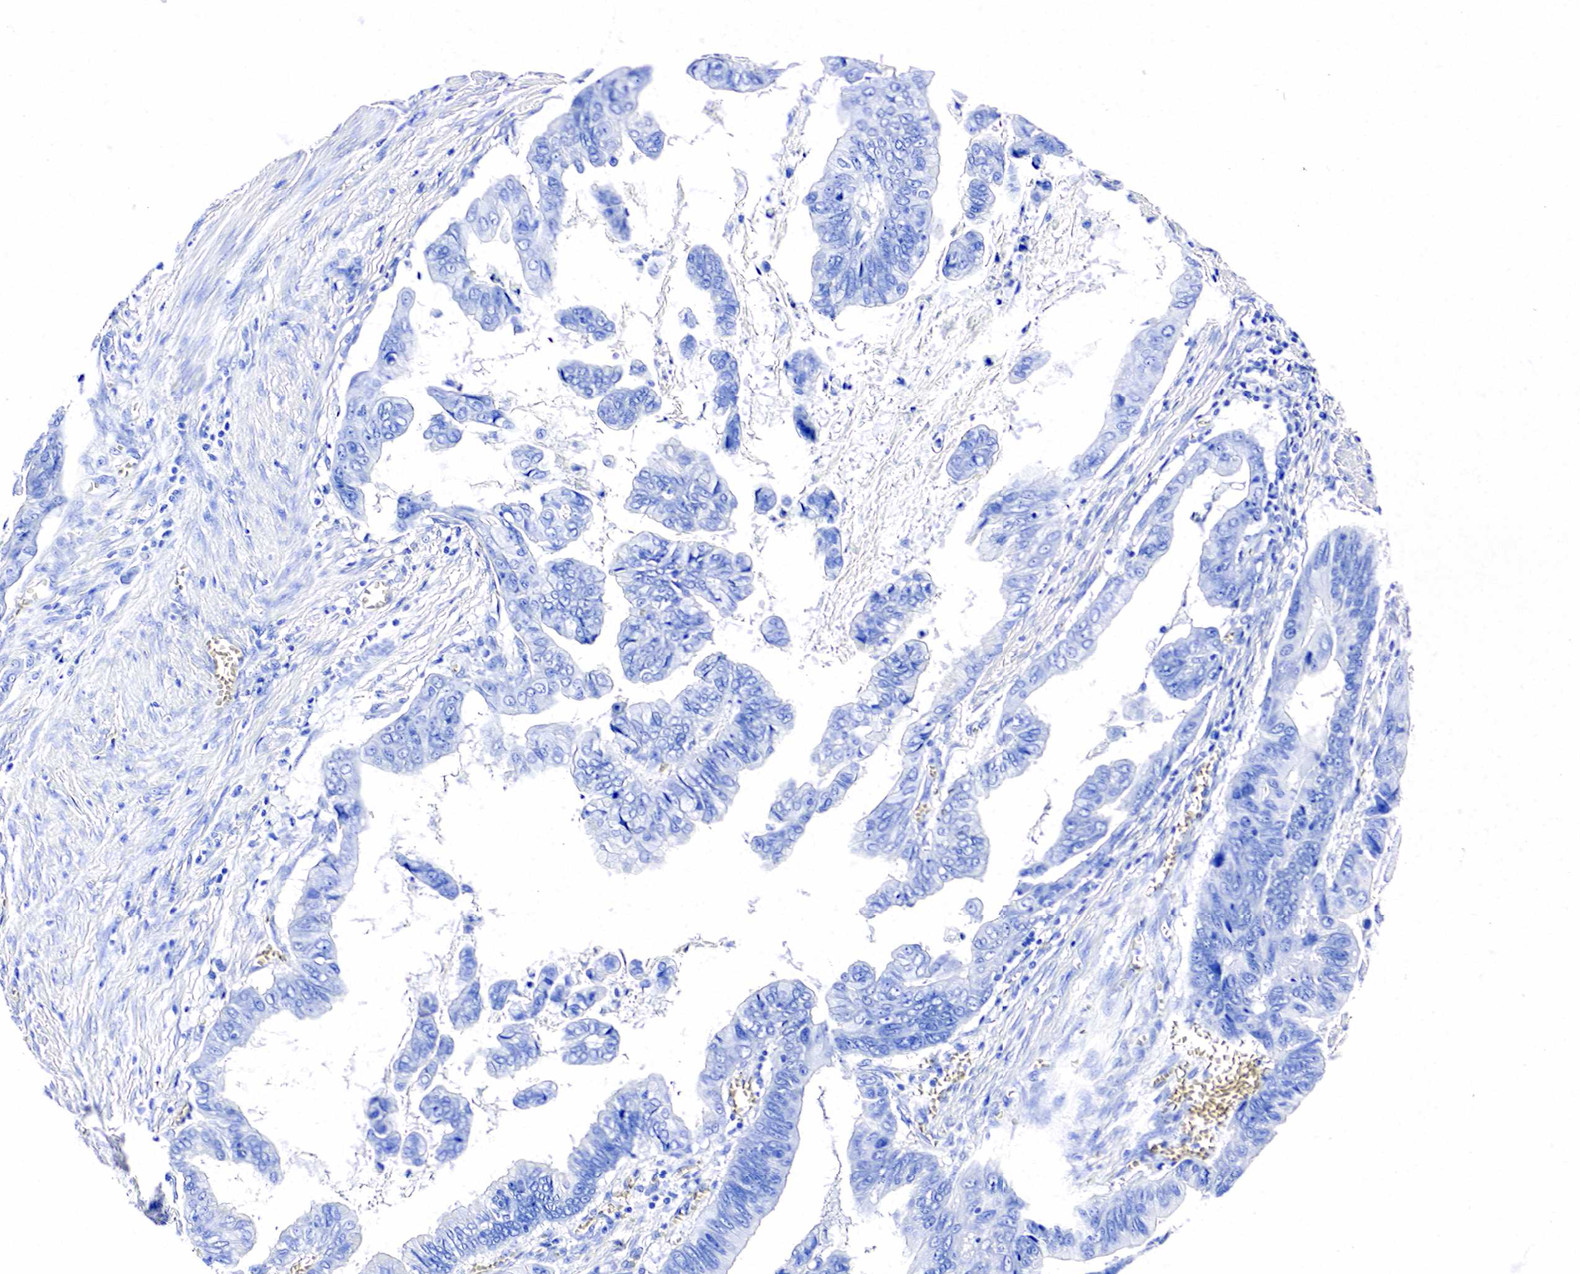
{"staining": {"intensity": "negative", "quantity": "none", "location": "none"}, "tissue": "stomach cancer", "cell_type": "Tumor cells", "image_type": "cancer", "snomed": [{"axis": "morphology", "description": "Adenocarcinoma, NOS"}, {"axis": "topography", "description": "Stomach, upper"}], "caption": "High magnification brightfield microscopy of stomach adenocarcinoma stained with DAB (3,3'-diaminobenzidine) (brown) and counterstained with hematoxylin (blue): tumor cells show no significant staining. (DAB immunohistochemistry visualized using brightfield microscopy, high magnification).", "gene": "ACP3", "patient": {"sex": "male", "age": 80}}